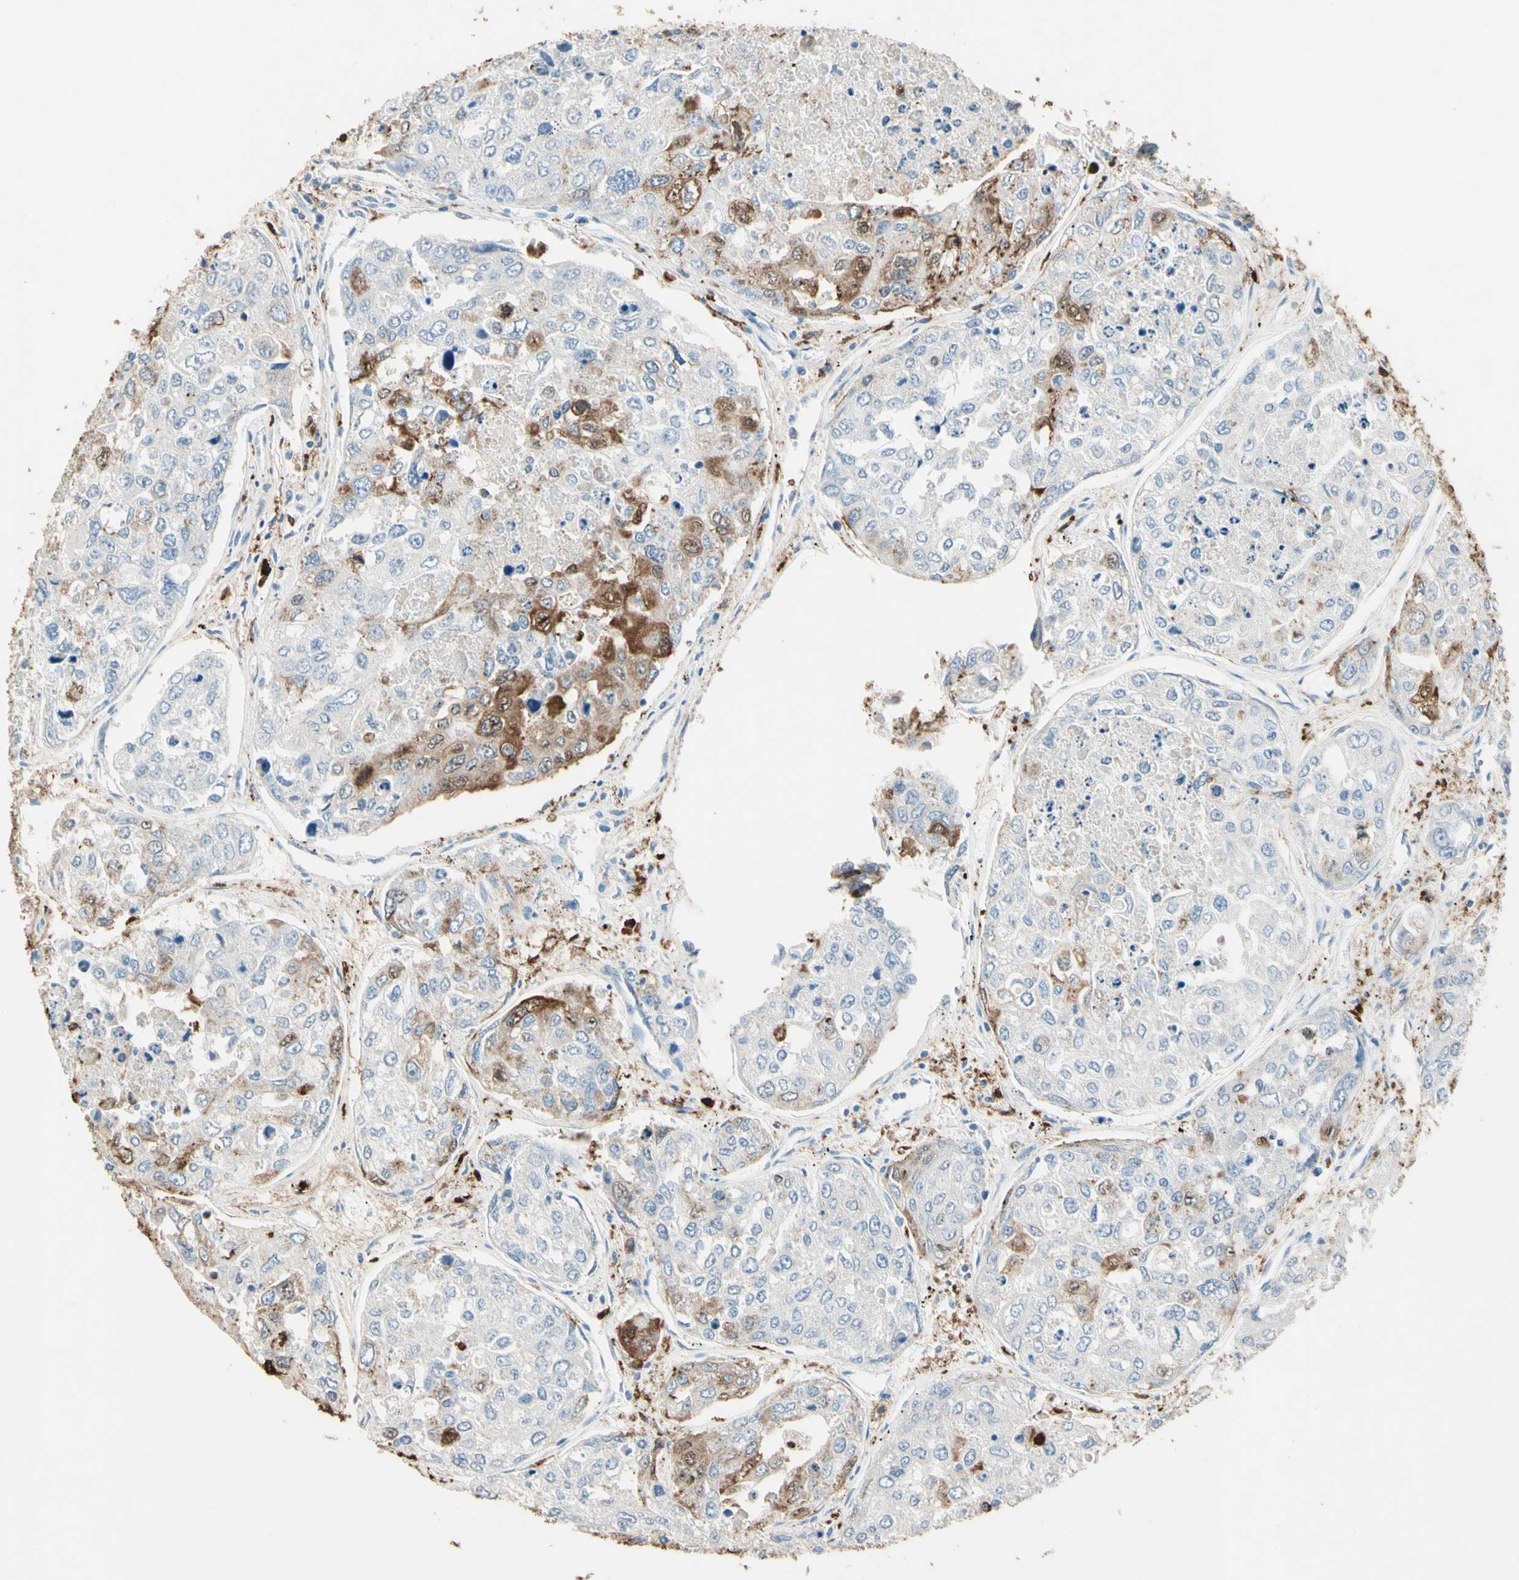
{"staining": {"intensity": "moderate", "quantity": "<25%", "location": "cytoplasmic/membranous,nuclear"}, "tissue": "urothelial cancer", "cell_type": "Tumor cells", "image_type": "cancer", "snomed": [{"axis": "morphology", "description": "Urothelial carcinoma, High grade"}, {"axis": "topography", "description": "Lymph node"}, {"axis": "topography", "description": "Urinary bladder"}], "caption": "Immunohistochemical staining of high-grade urothelial carcinoma reveals low levels of moderate cytoplasmic/membranous and nuclear expression in about <25% of tumor cells. (DAB (3,3'-diaminobenzidine) = brown stain, brightfield microscopy at high magnification).", "gene": "NFKBIZ", "patient": {"sex": "male", "age": 51}}